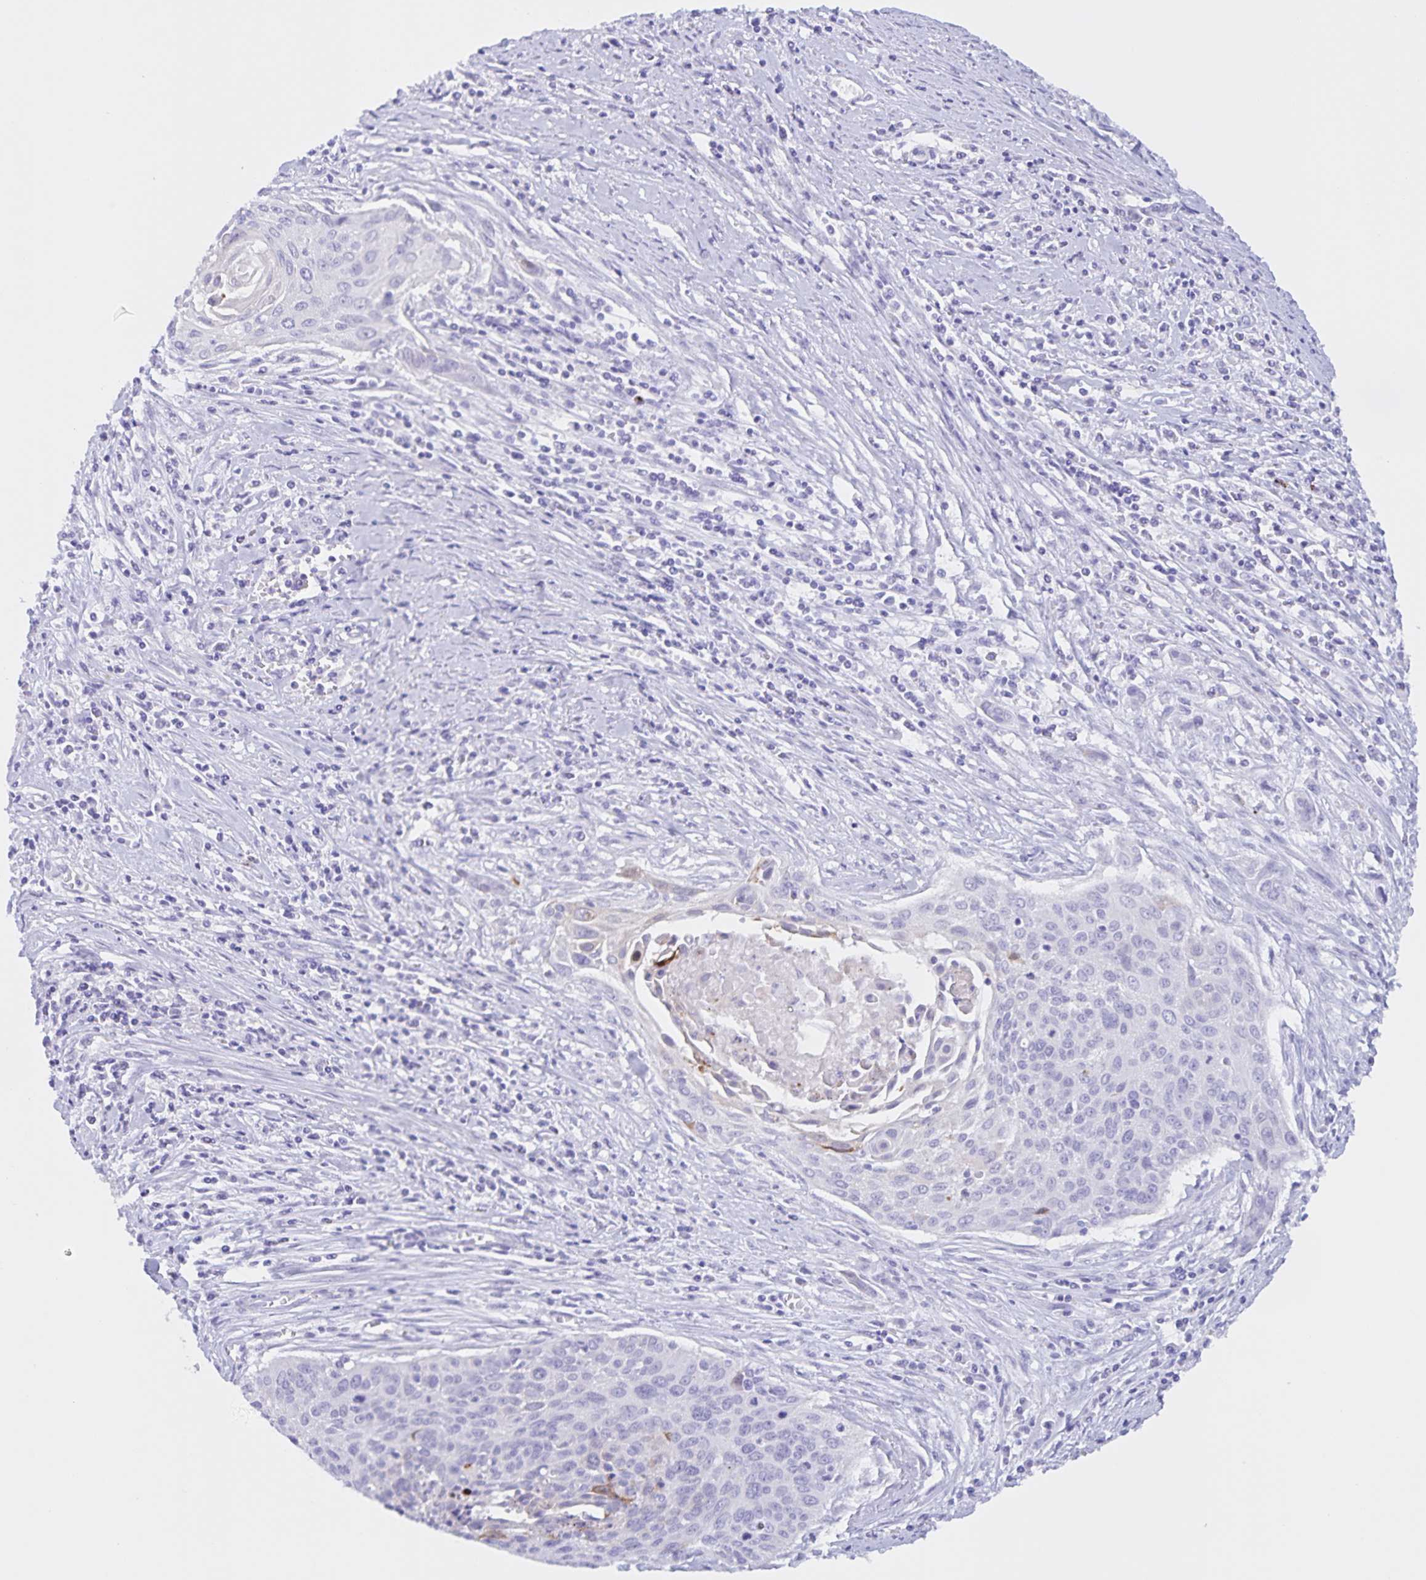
{"staining": {"intensity": "negative", "quantity": "none", "location": "none"}, "tissue": "cervical cancer", "cell_type": "Tumor cells", "image_type": "cancer", "snomed": [{"axis": "morphology", "description": "Squamous cell carcinoma, NOS"}, {"axis": "topography", "description": "Cervix"}], "caption": "IHC of human squamous cell carcinoma (cervical) shows no positivity in tumor cells.", "gene": "TGIF2LX", "patient": {"sex": "female", "age": 55}}